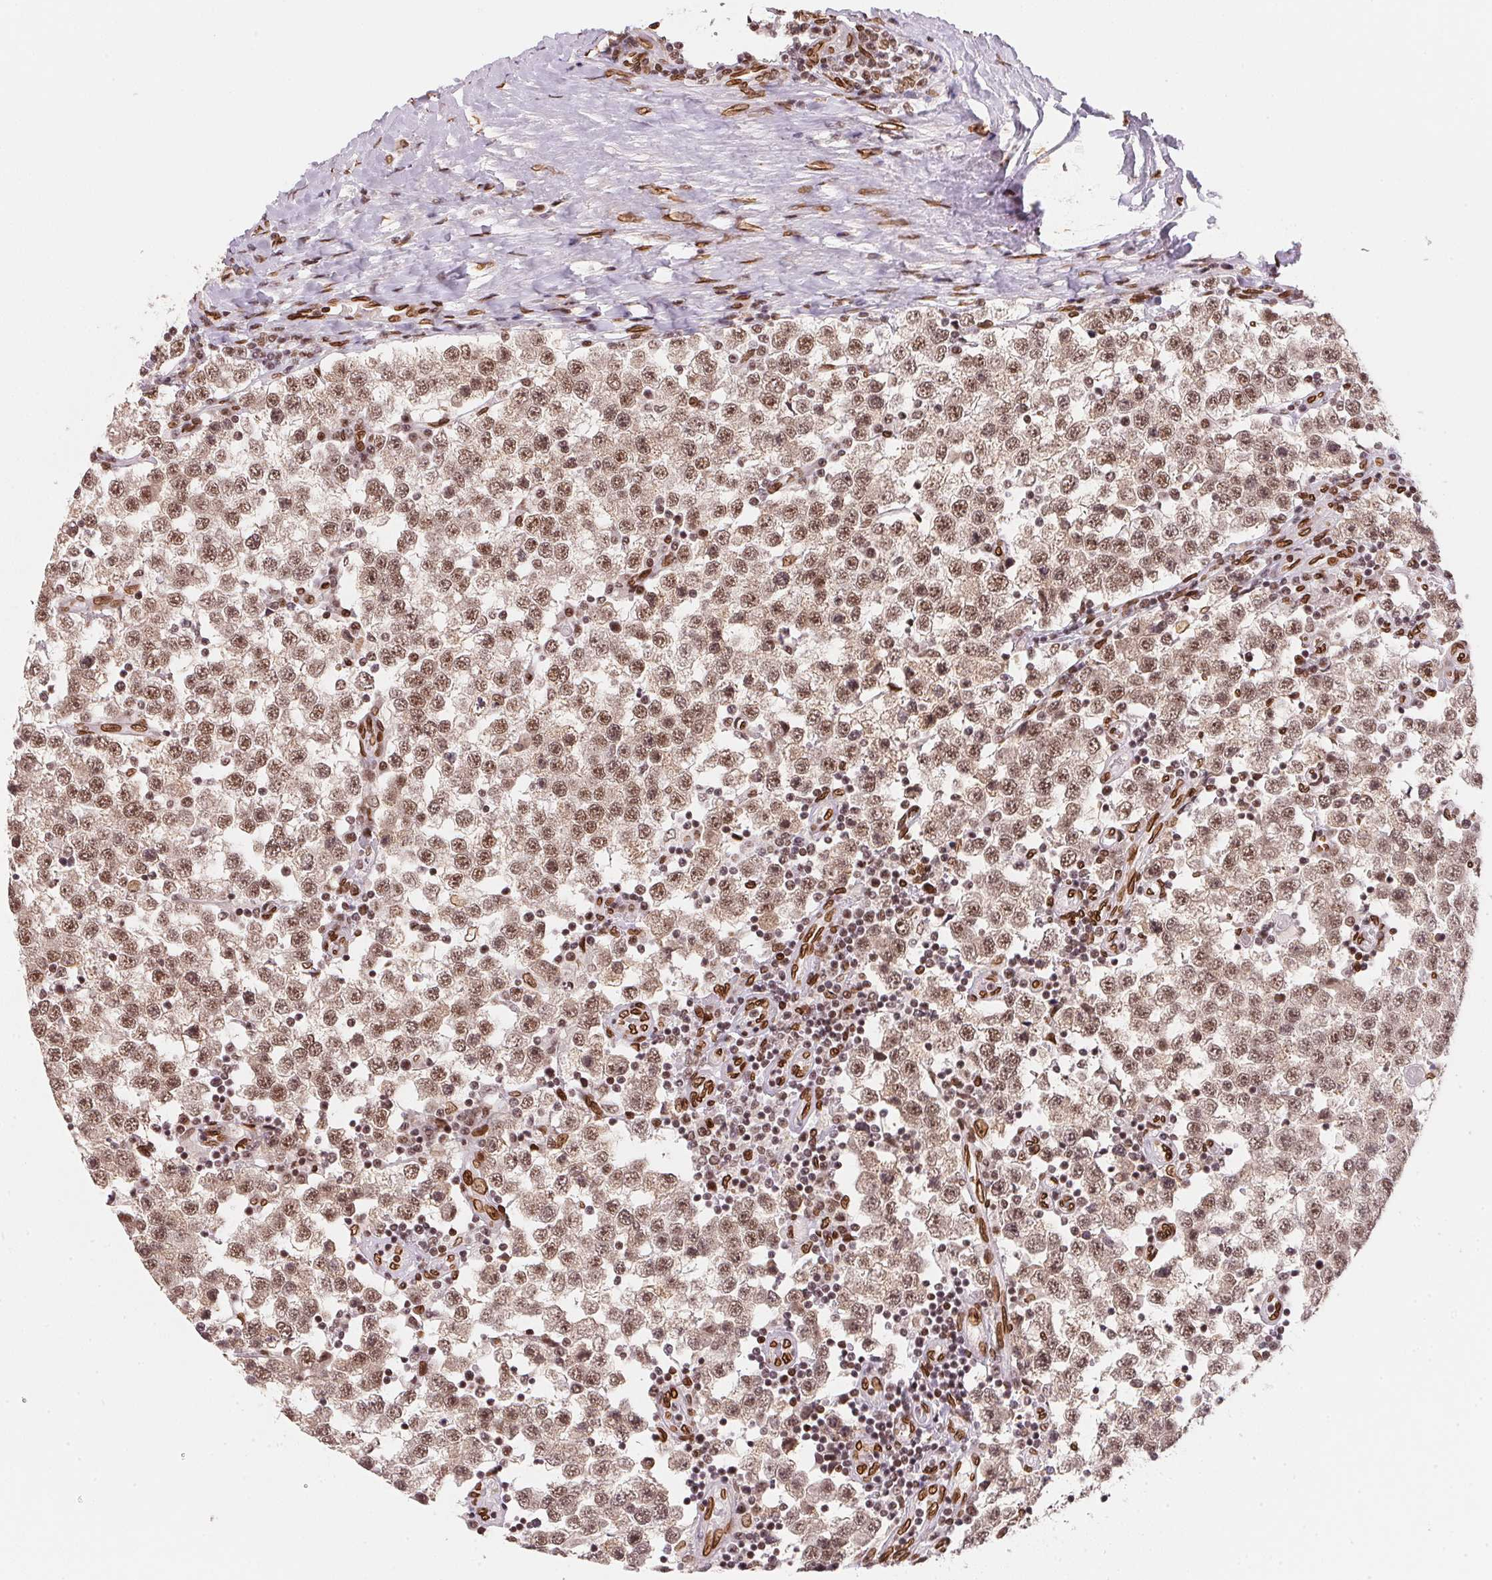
{"staining": {"intensity": "weak", "quantity": ">75%", "location": "nuclear"}, "tissue": "testis cancer", "cell_type": "Tumor cells", "image_type": "cancer", "snomed": [{"axis": "morphology", "description": "Seminoma, NOS"}, {"axis": "topography", "description": "Testis"}], "caption": "IHC of testis seminoma exhibits low levels of weak nuclear staining in approximately >75% of tumor cells.", "gene": "SAP30BP", "patient": {"sex": "male", "age": 34}}